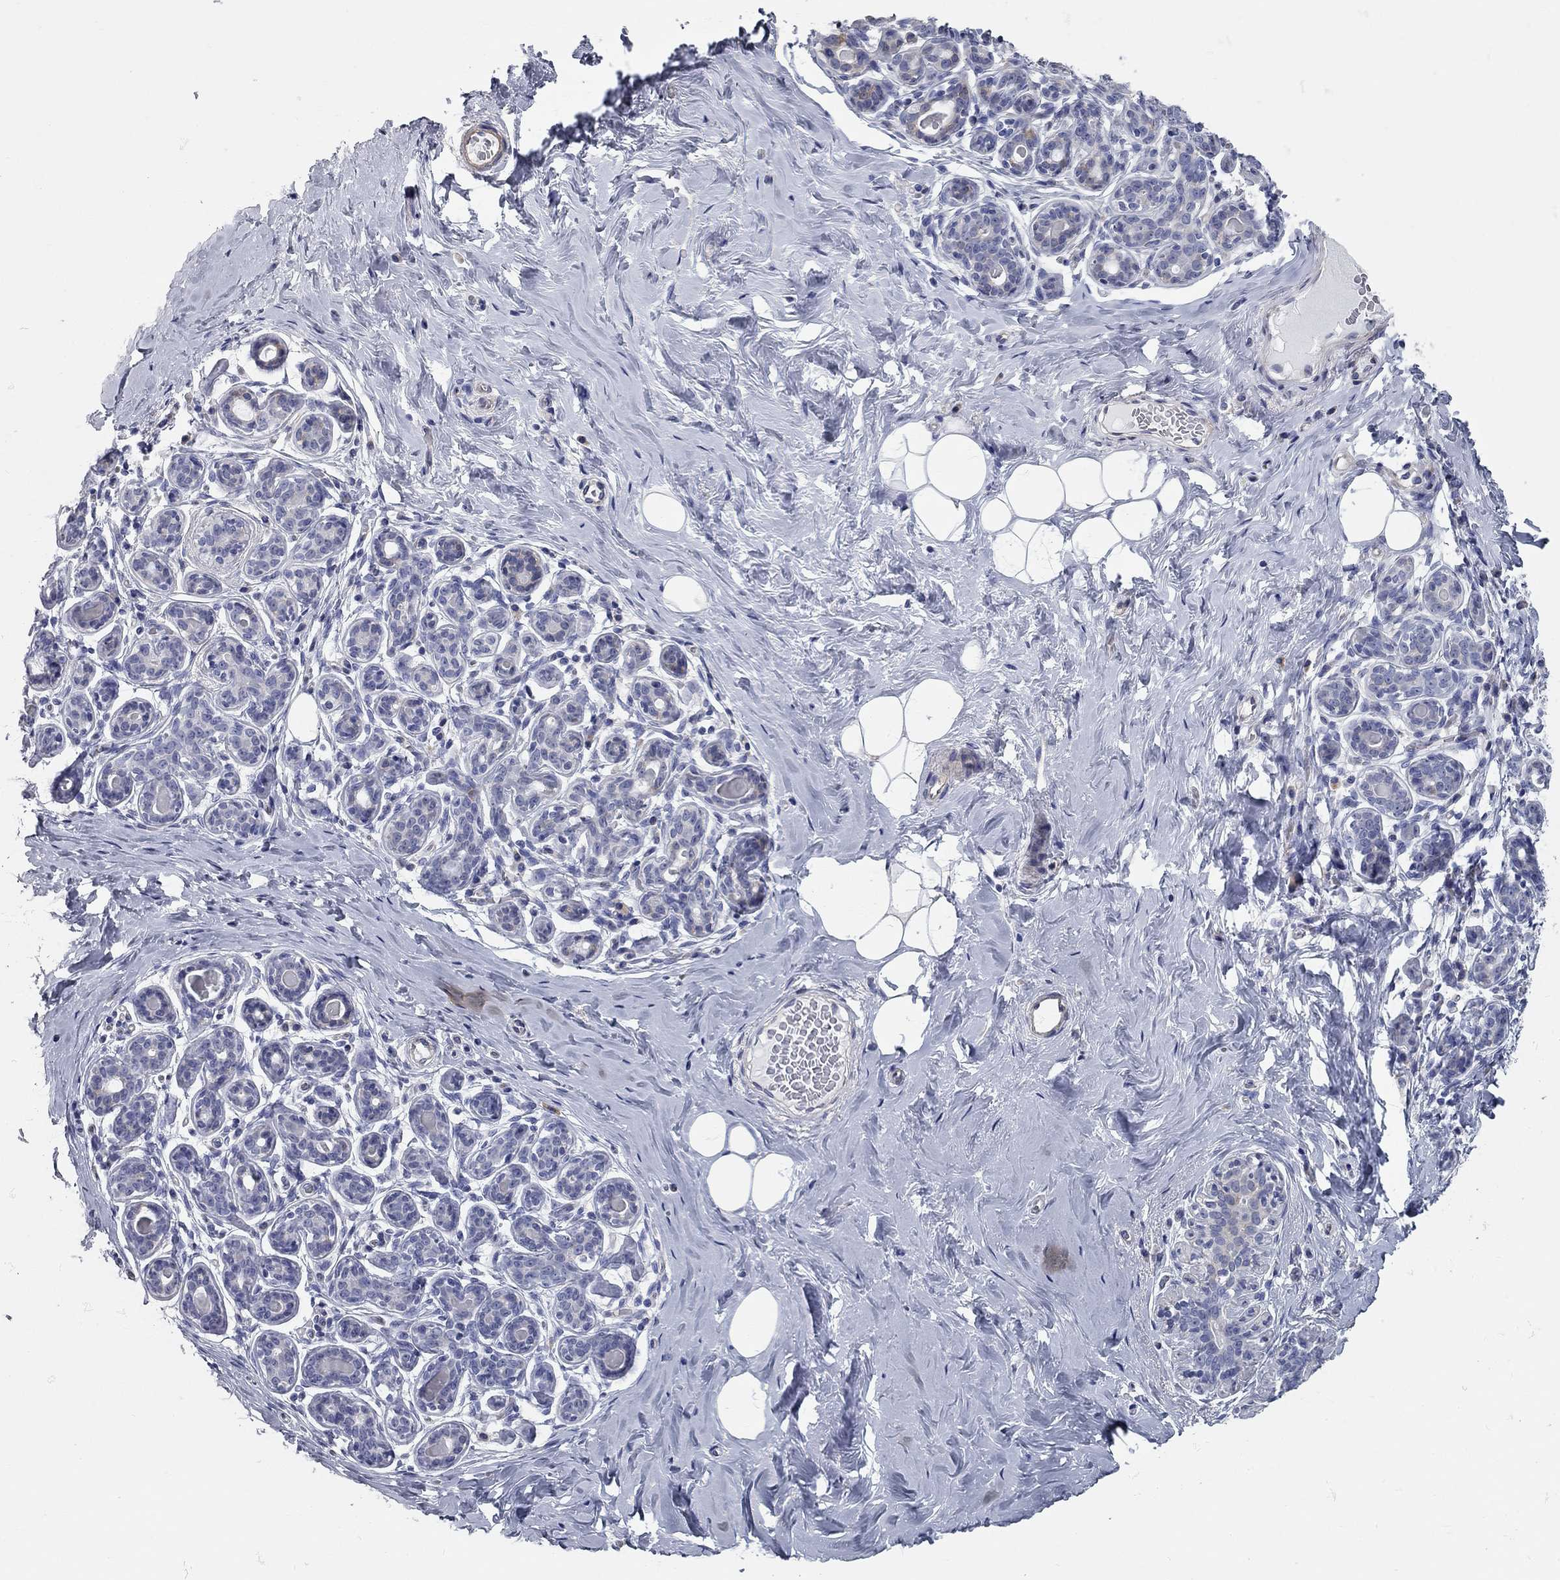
{"staining": {"intensity": "negative", "quantity": "none", "location": "none"}, "tissue": "breast", "cell_type": "Adipocytes", "image_type": "normal", "snomed": [{"axis": "morphology", "description": "Normal tissue, NOS"}, {"axis": "topography", "description": "Skin"}, {"axis": "topography", "description": "Breast"}], "caption": "Immunohistochemistry (IHC) image of normal breast: human breast stained with DAB (3,3'-diaminobenzidine) displays no significant protein staining in adipocytes. (Brightfield microscopy of DAB immunohistochemistry (IHC) at high magnification).", "gene": "XAGE2", "patient": {"sex": "female", "age": 43}}